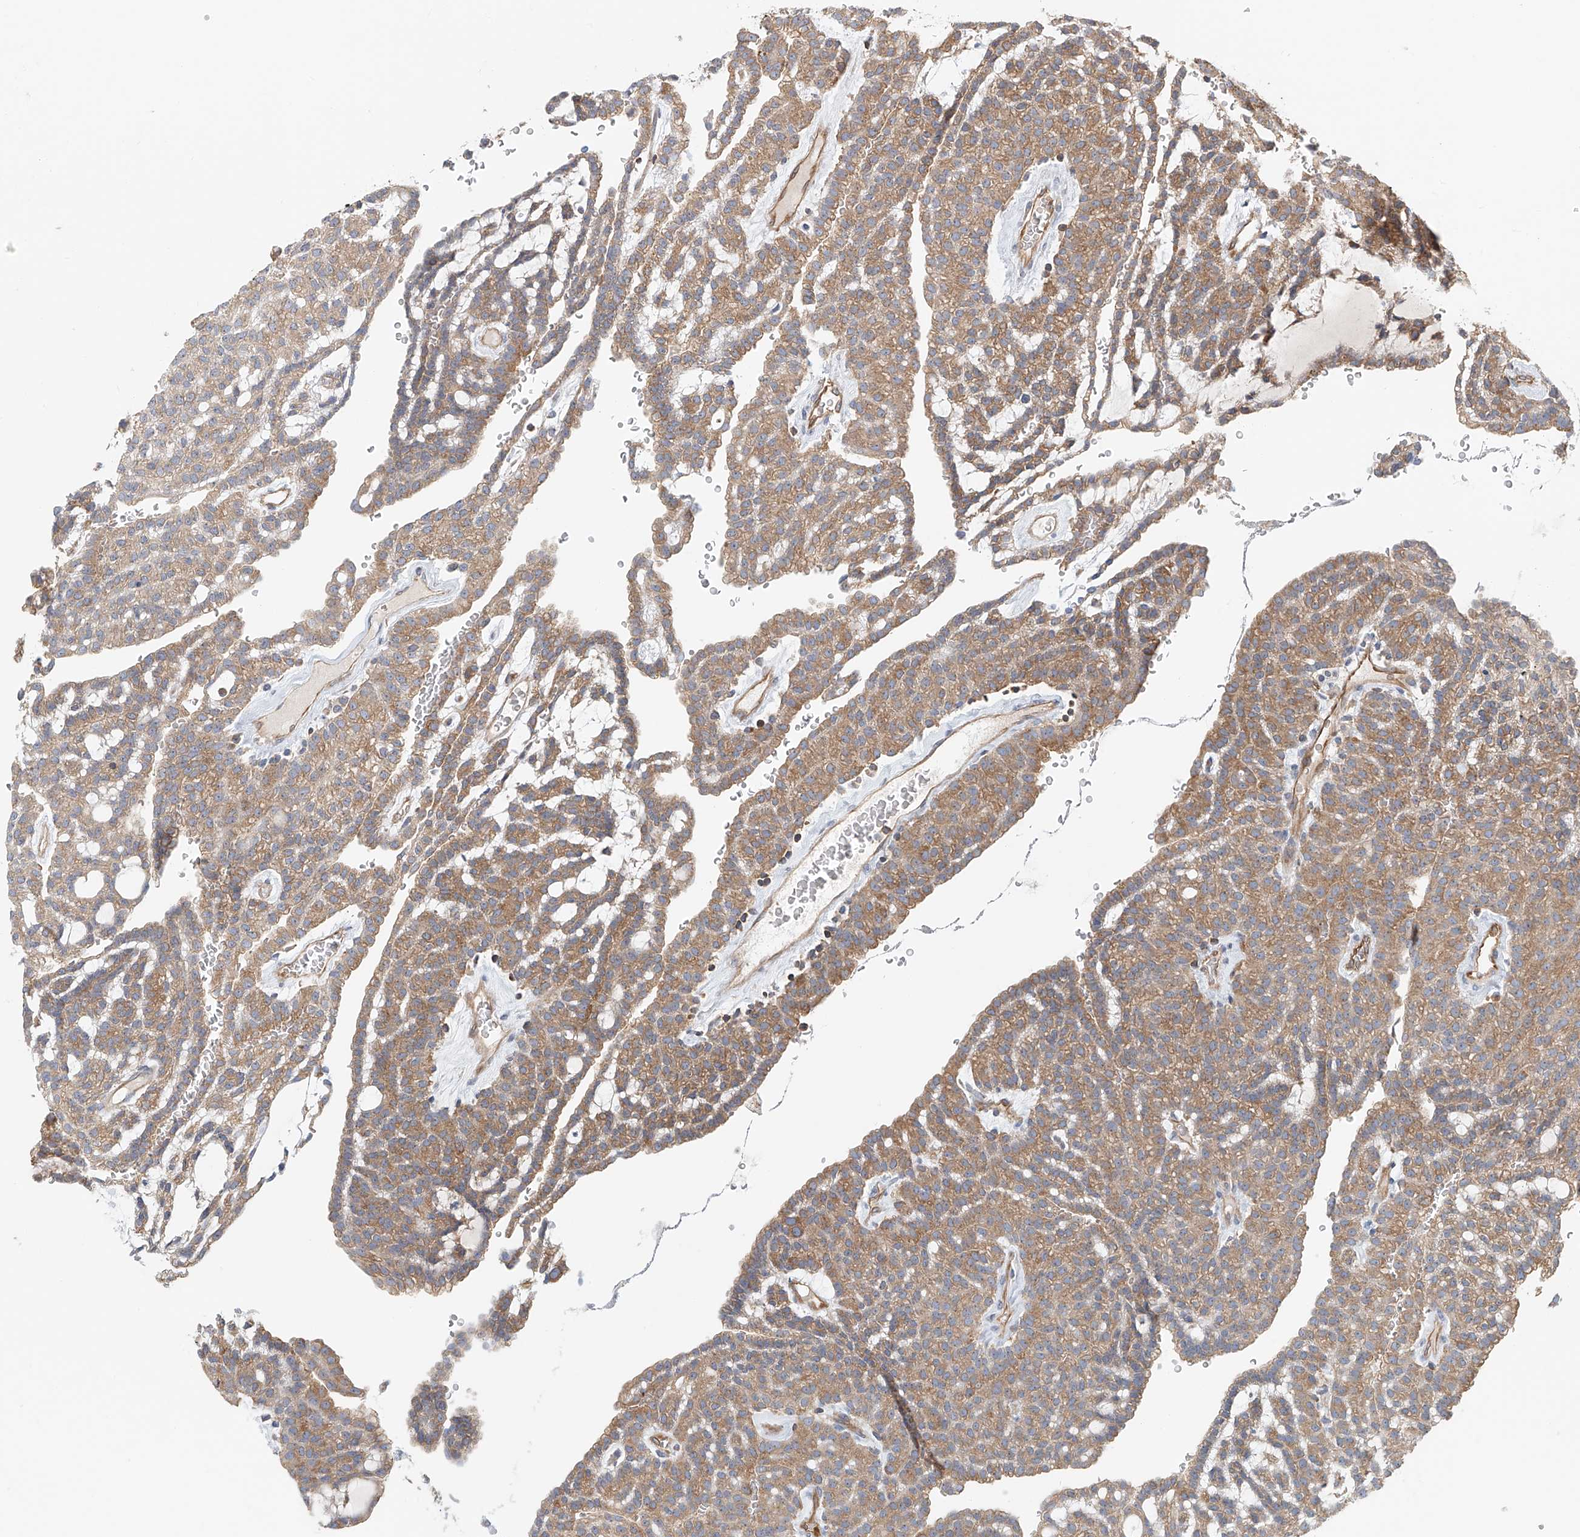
{"staining": {"intensity": "moderate", "quantity": ">75%", "location": "cytoplasmic/membranous"}, "tissue": "renal cancer", "cell_type": "Tumor cells", "image_type": "cancer", "snomed": [{"axis": "morphology", "description": "Adenocarcinoma, NOS"}, {"axis": "topography", "description": "Kidney"}], "caption": "A brown stain labels moderate cytoplasmic/membranous expression of a protein in renal adenocarcinoma tumor cells.", "gene": "FRYL", "patient": {"sex": "male", "age": 63}}